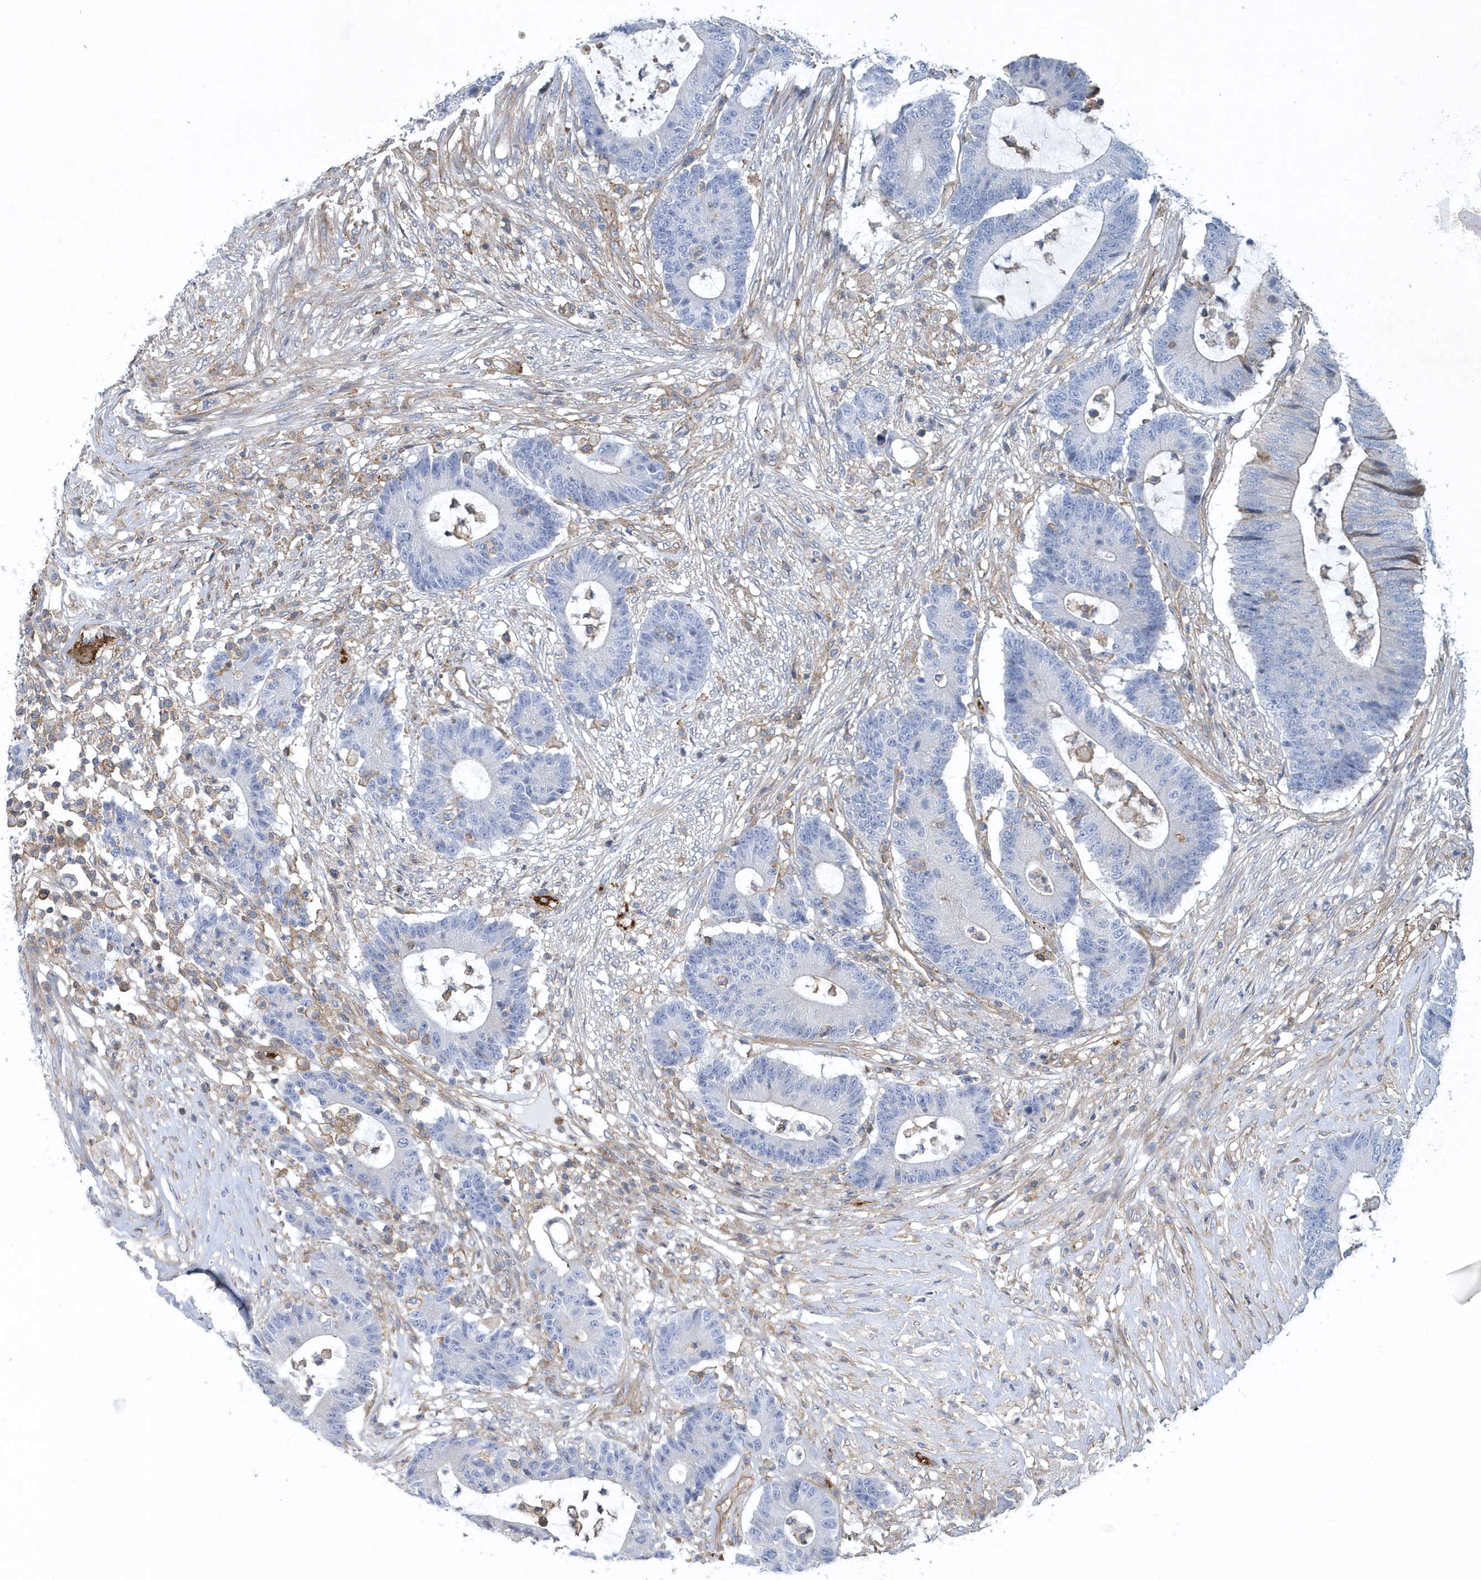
{"staining": {"intensity": "negative", "quantity": "none", "location": "none"}, "tissue": "colorectal cancer", "cell_type": "Tumor cells", "image_type": "cancer", "snomed": [{"axis": "morphology", "description": "Adenocarcinoma, NOS"}, {"axis": "topography", "description": "Colon"}], "caption": "IHC micrograph of neoplastic tissue: human colorectal cancer stained with DAB displays no significant protein staining in tumor cells.", "gene": "ARAP2", "patient": {"sex": "female", "age": 84}}